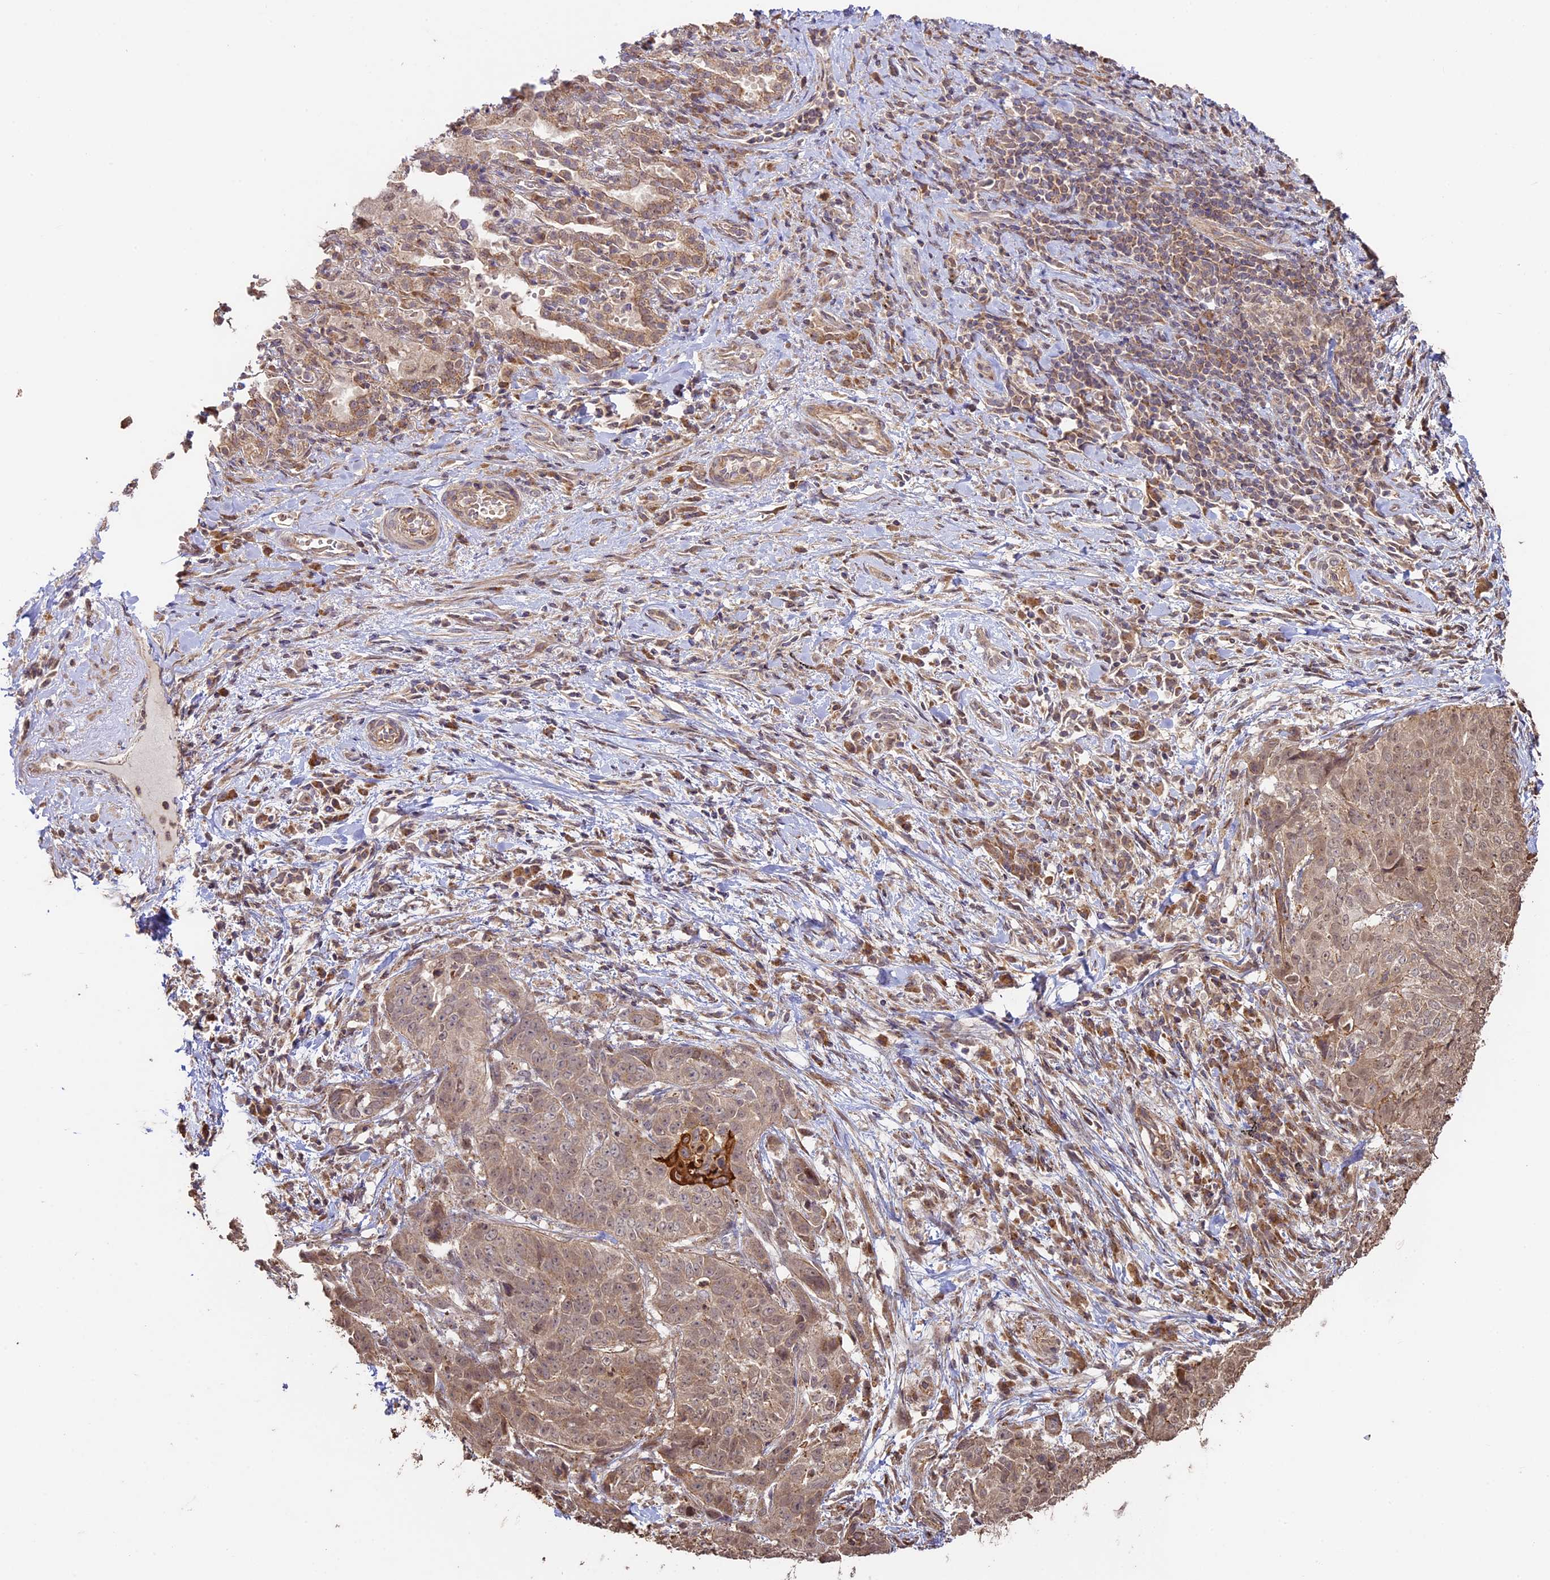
{"staining": {"intensity": "moderate", "quantity": "25%-75%", "location": "cytoplasmic/membranous"}, "tissue": "adipose tissue", "cell_type": "Adipocytes", "image_type": "normal", "snomed": [{"axis": "morphology", "description": "Normal tissue, NOS"}, {"axis": "morphology", "description": "Squamous cell carcinoma, NOS"}, {"axis": "topography", "description": "Bronchus"}, {"axis": "topography", "description": "Lung"}], "caption": "Immunohistochemical staining of normal human adipose tissue displays moderate cytoplasmic/membranous protein expression in about 25%-75% of adipocytes. (Stains: DAB (3,3'-diaminobenzidine) in brown, nuclei in blue, Microscopy: brightfield microscopy at high magnification).", "gene": "BCAS4", "patient": {"sex": "male", "age": 64}}